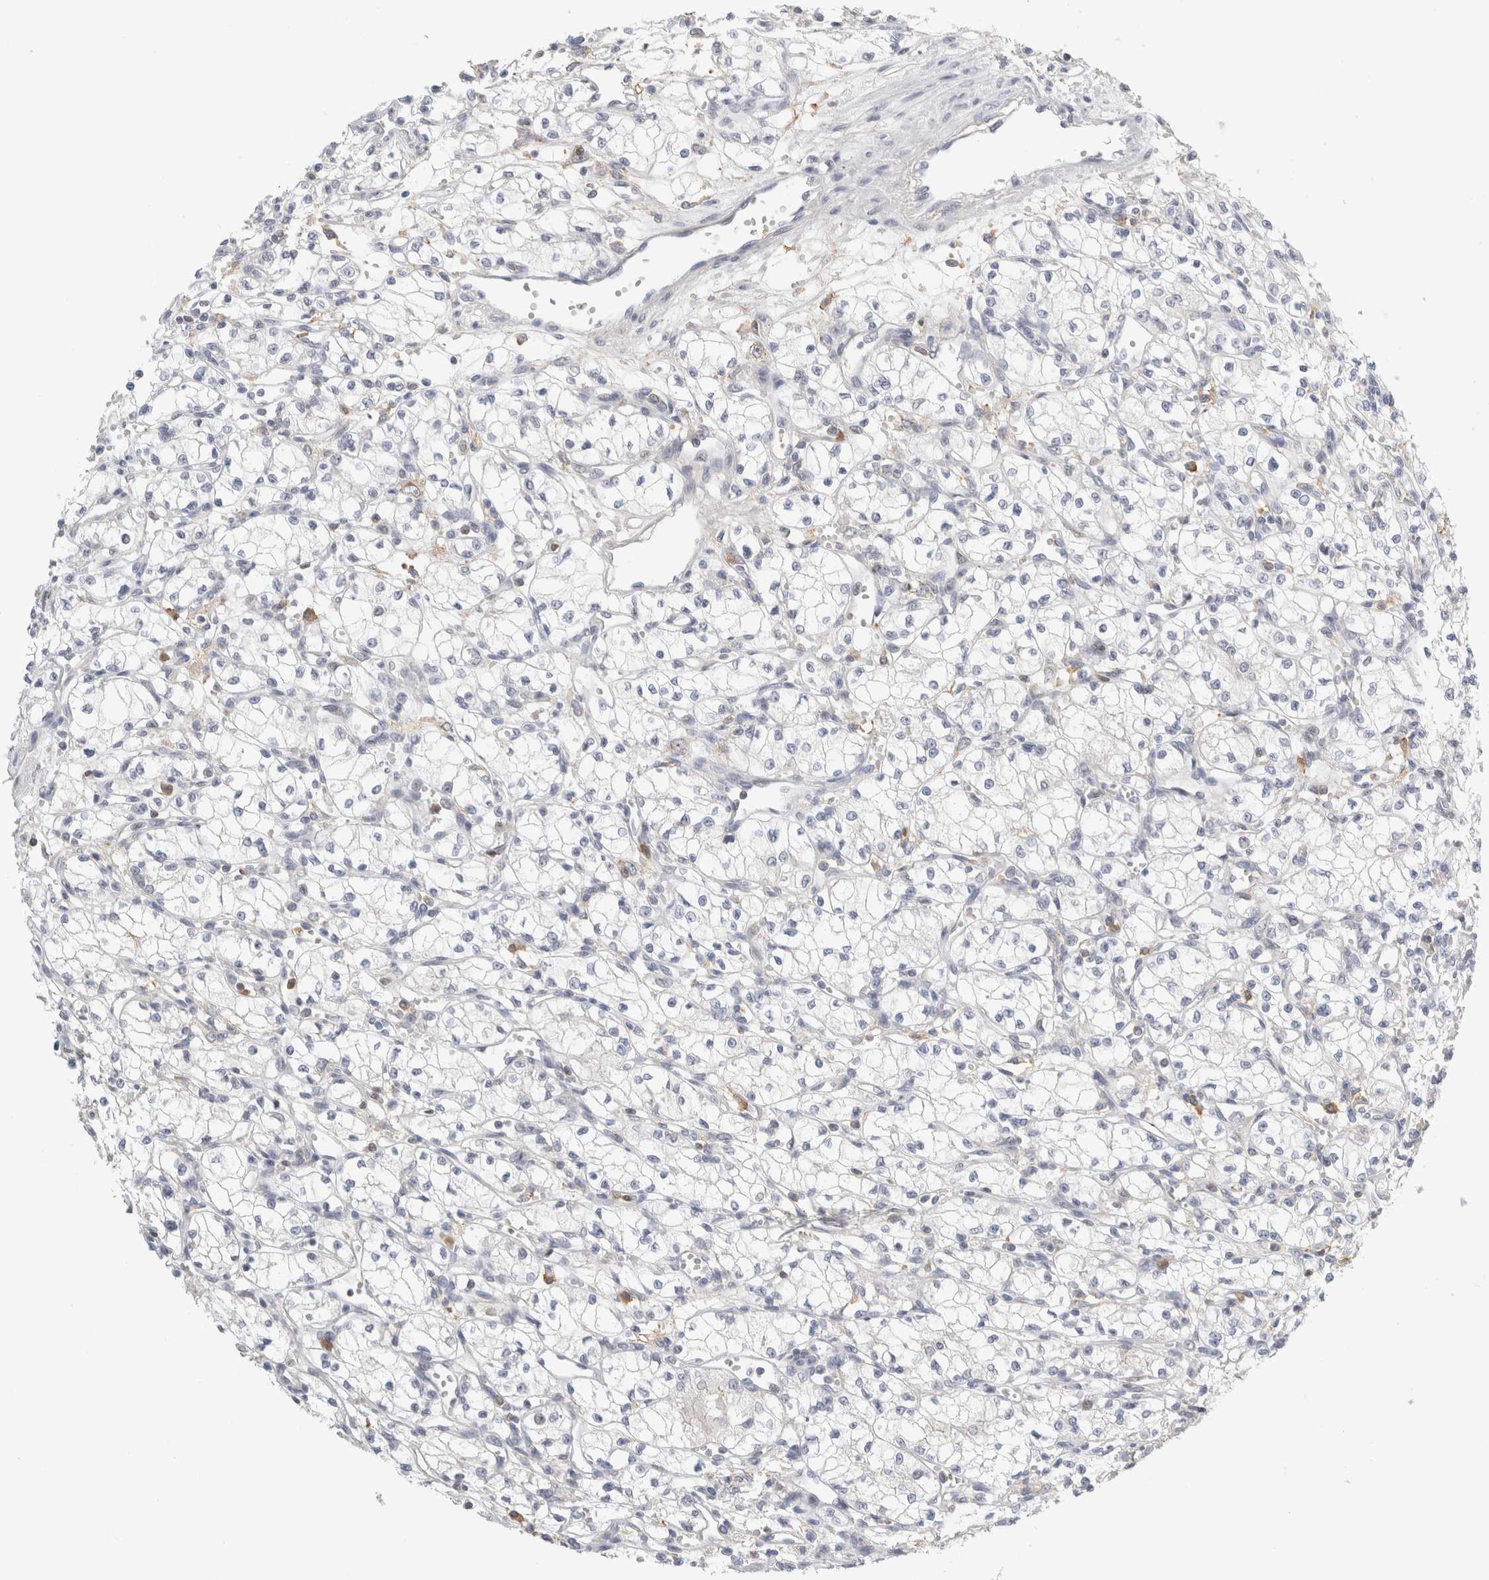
{"staining": {"intensity": "negative", "quantity": "none", "location": "none"}, "tissue": "renal cancer", "cell_type": "Tumor cells", "image_type": "cancer", "snomed": [{"axis": "morphology", "description": "Normal tissue, NOS"}, {"axis": "morphology", "description": "Adenocarcinoma, NOS"}, {"axis": "topography", "description": "Kidney"}], "caption": "IHC photomicrograph of neoplastic tissue: adenocarcinoma (renal) stained with DAB demonstrates no significant protein positivity in tumor cells. (DAB immunohistochemistry (IHC) visualized using brightfield microscopy, high magnification).", "gene": "P2RY2", "patient": {"sex": "male", "age": 59}}